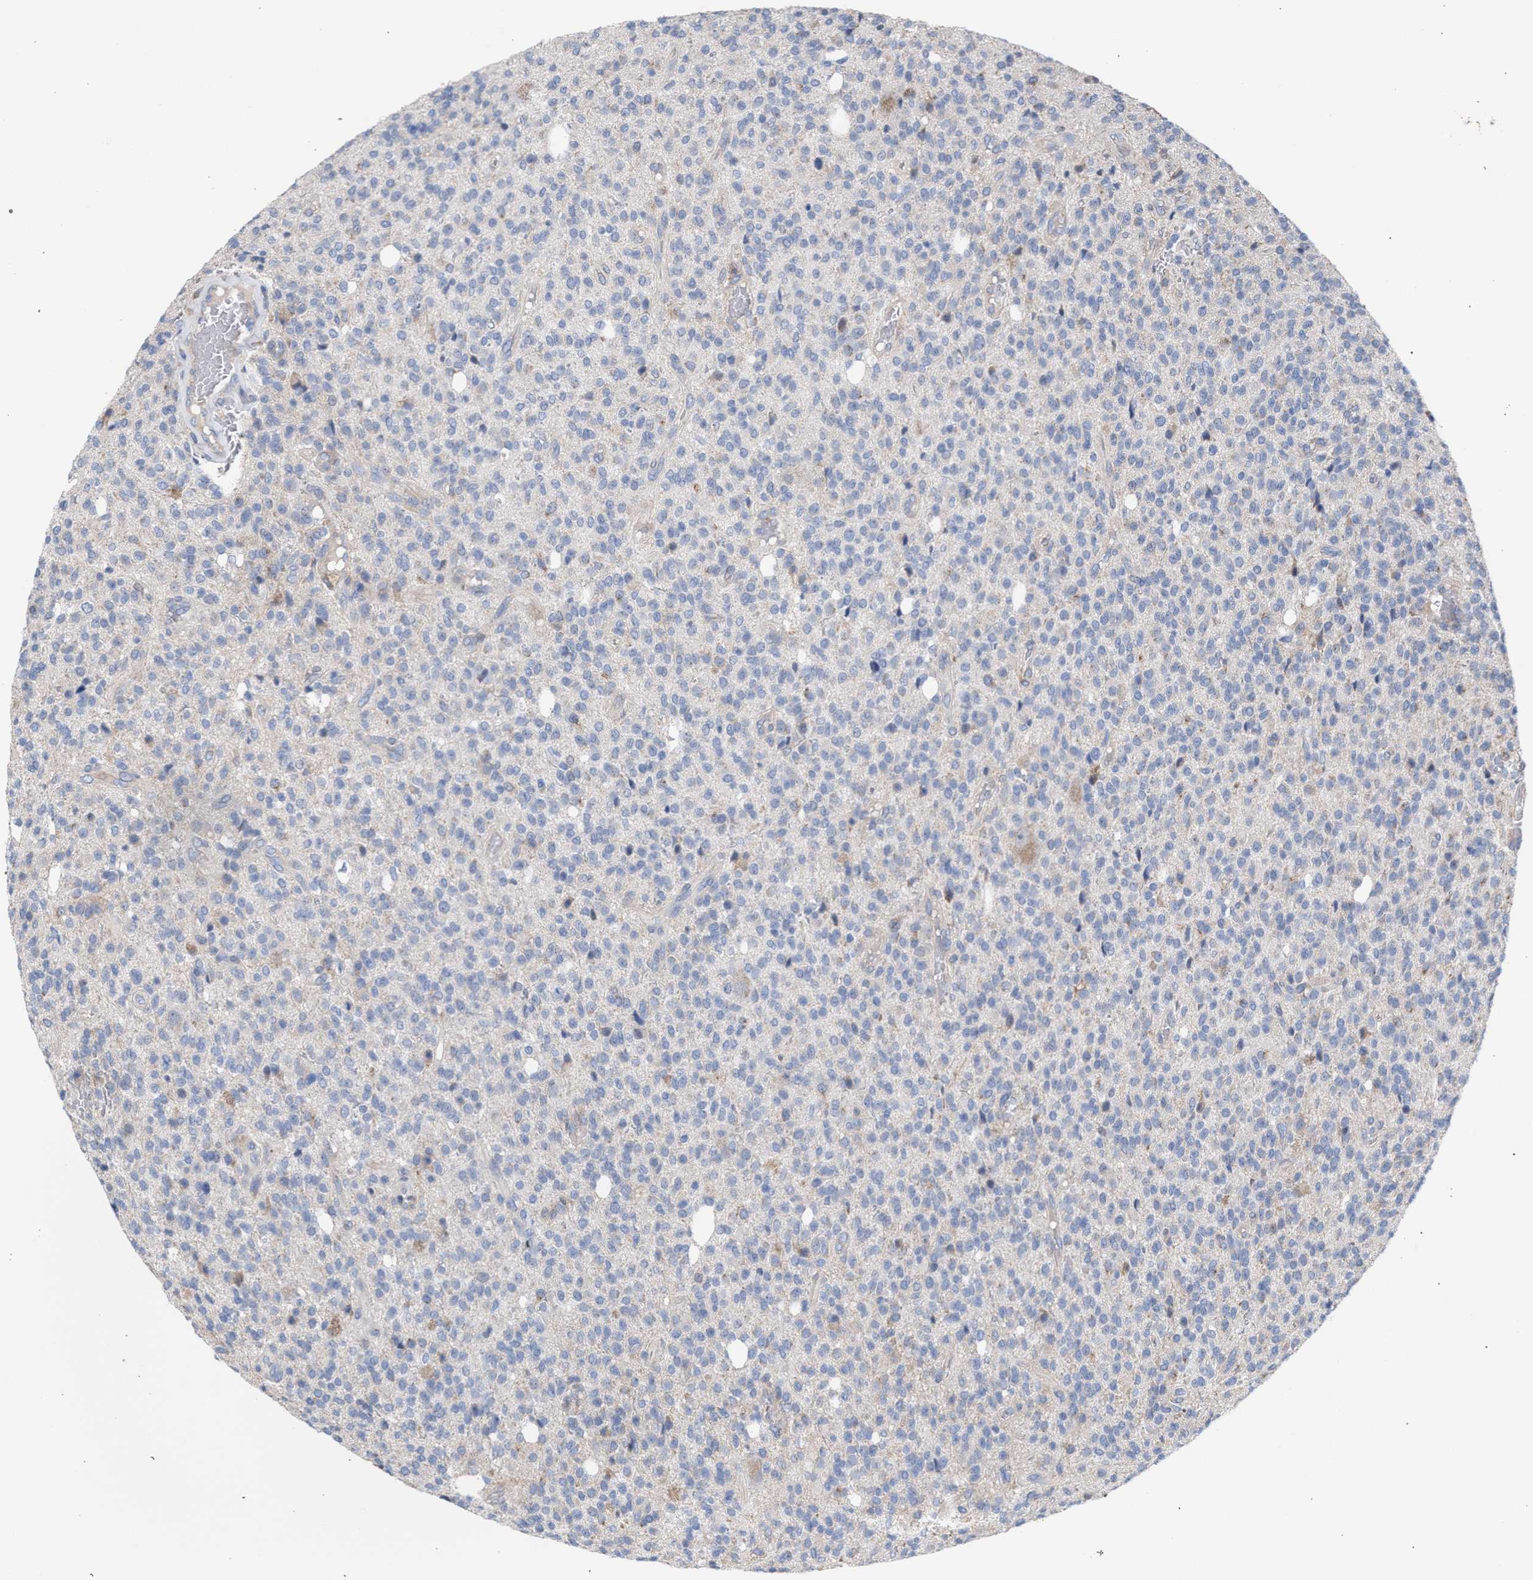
{"staining": {"intensity": "negative", "quantity": "none", "location": "none"}, "tissue": "glioma", "cell_type": "Tumor cells", "image_type": "cancer", "snomed": [{"axis": "morphology", "description": "Glioma, malignant, High grade"}, {"axis": "topography", "description": "Brain"}], "caption": "The micrograph demonstrates no significant positivity in tumor cells of glioma. The staining was performed using DAB to visualize the protein expression in brown, while the nuclei were stained in blue with hematoxylin (Magnification: 20x).", "gene": "RNF135", "patient": {"sex": "male", "age": 34}}